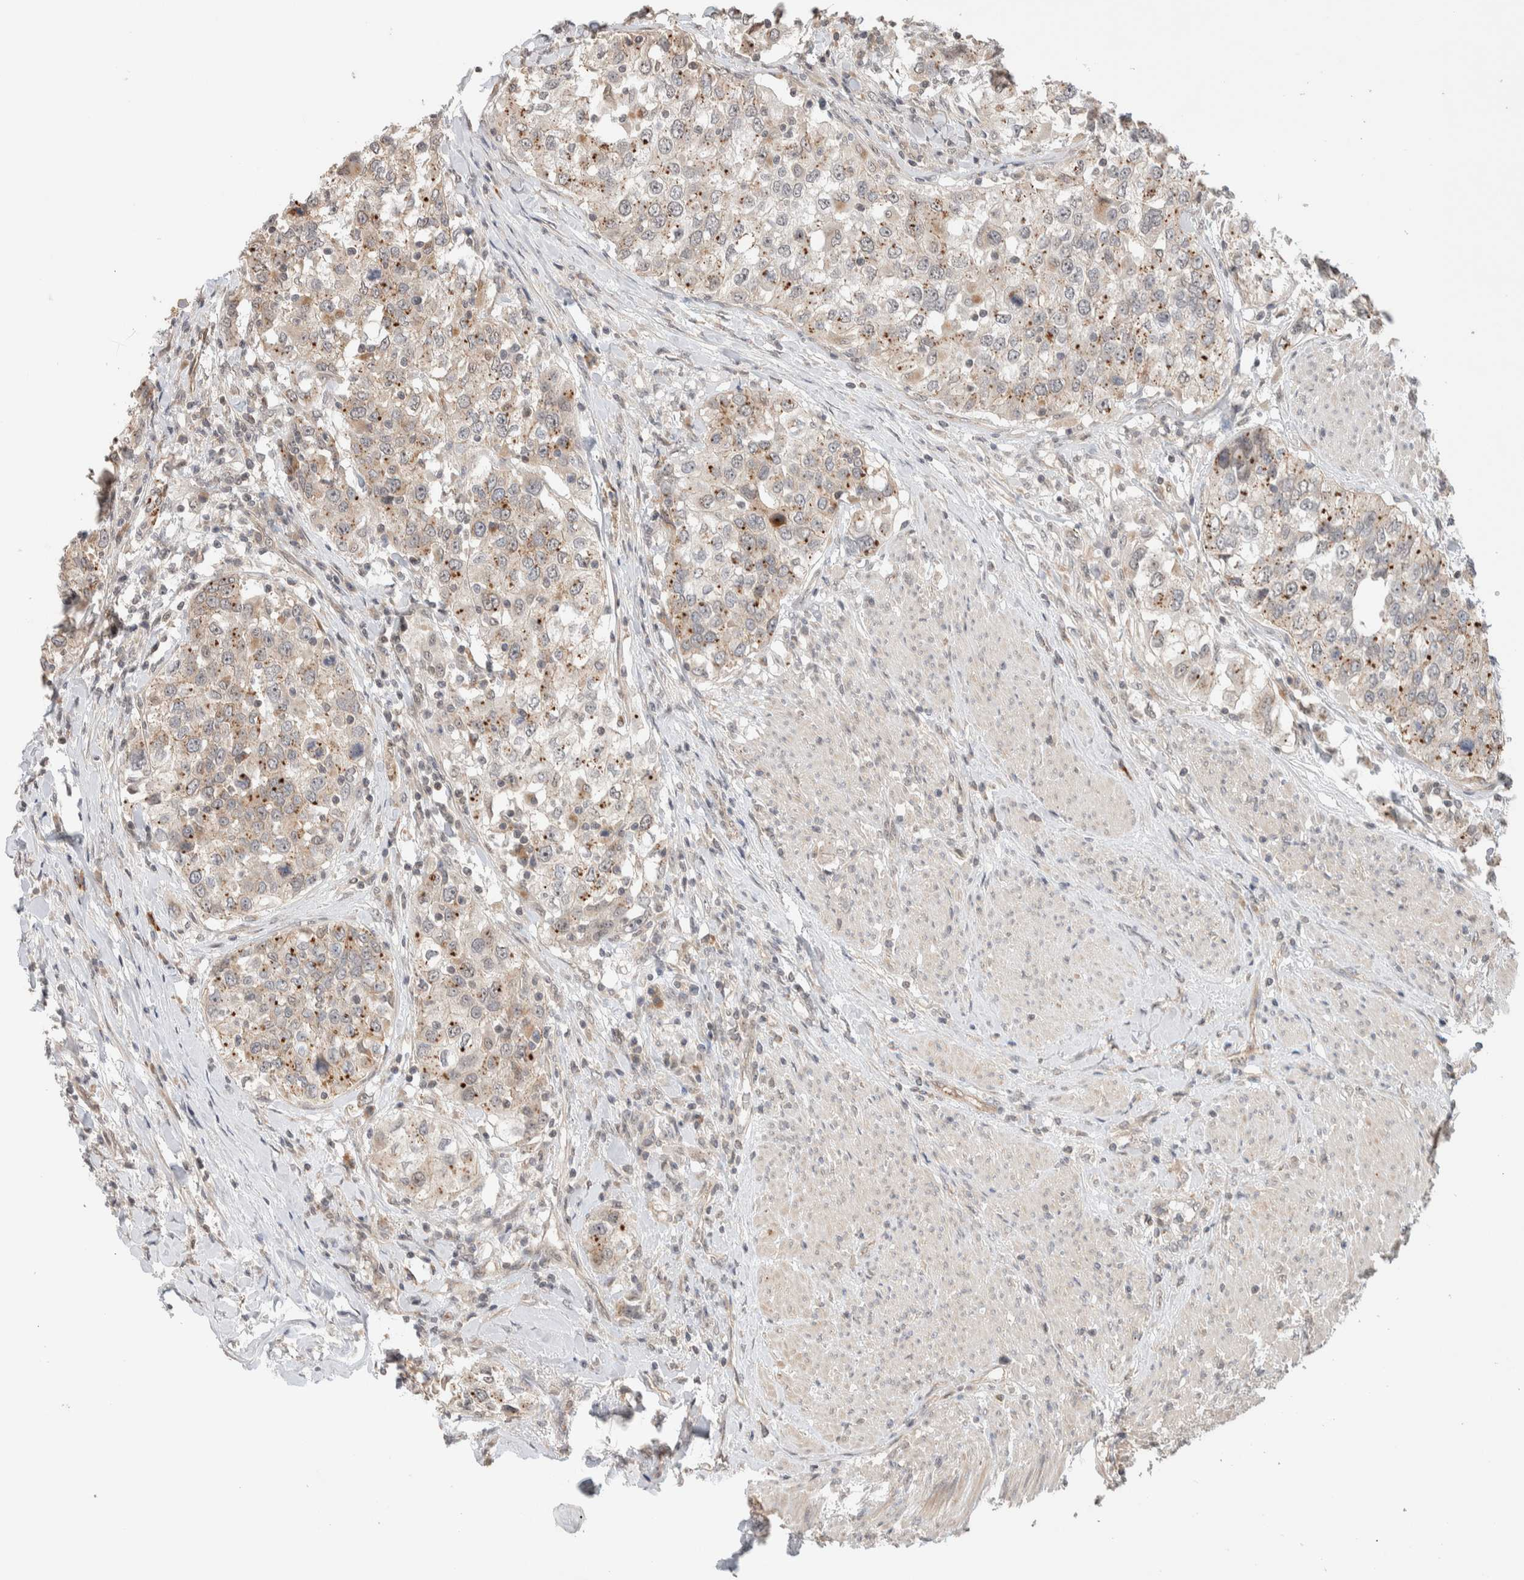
{"staining": {"intensity": "moderate", "quantity": "25%-75%", "location": "cytoplasmic/membranous"}, "tissue": "urothelial cancer", "cell_type": "Tumor cells", "image_type": "cancer", "snomed": [{"axis": "morphology", "description": "Urothelial carcinoma, High grade"}, {"axis": "topography", "description": "Urinary bladder"}], "caption": "Immunohistochemistry (DAB (3,3'-diaminobenzidine)) staining of human urothelial cancer reveals moderate cytoplasmic/membranous protein expression in approximately 25%-75% of tumor cells.", "gene": "DEPTOR", "patient": {"sex": "female", "age": 80}}